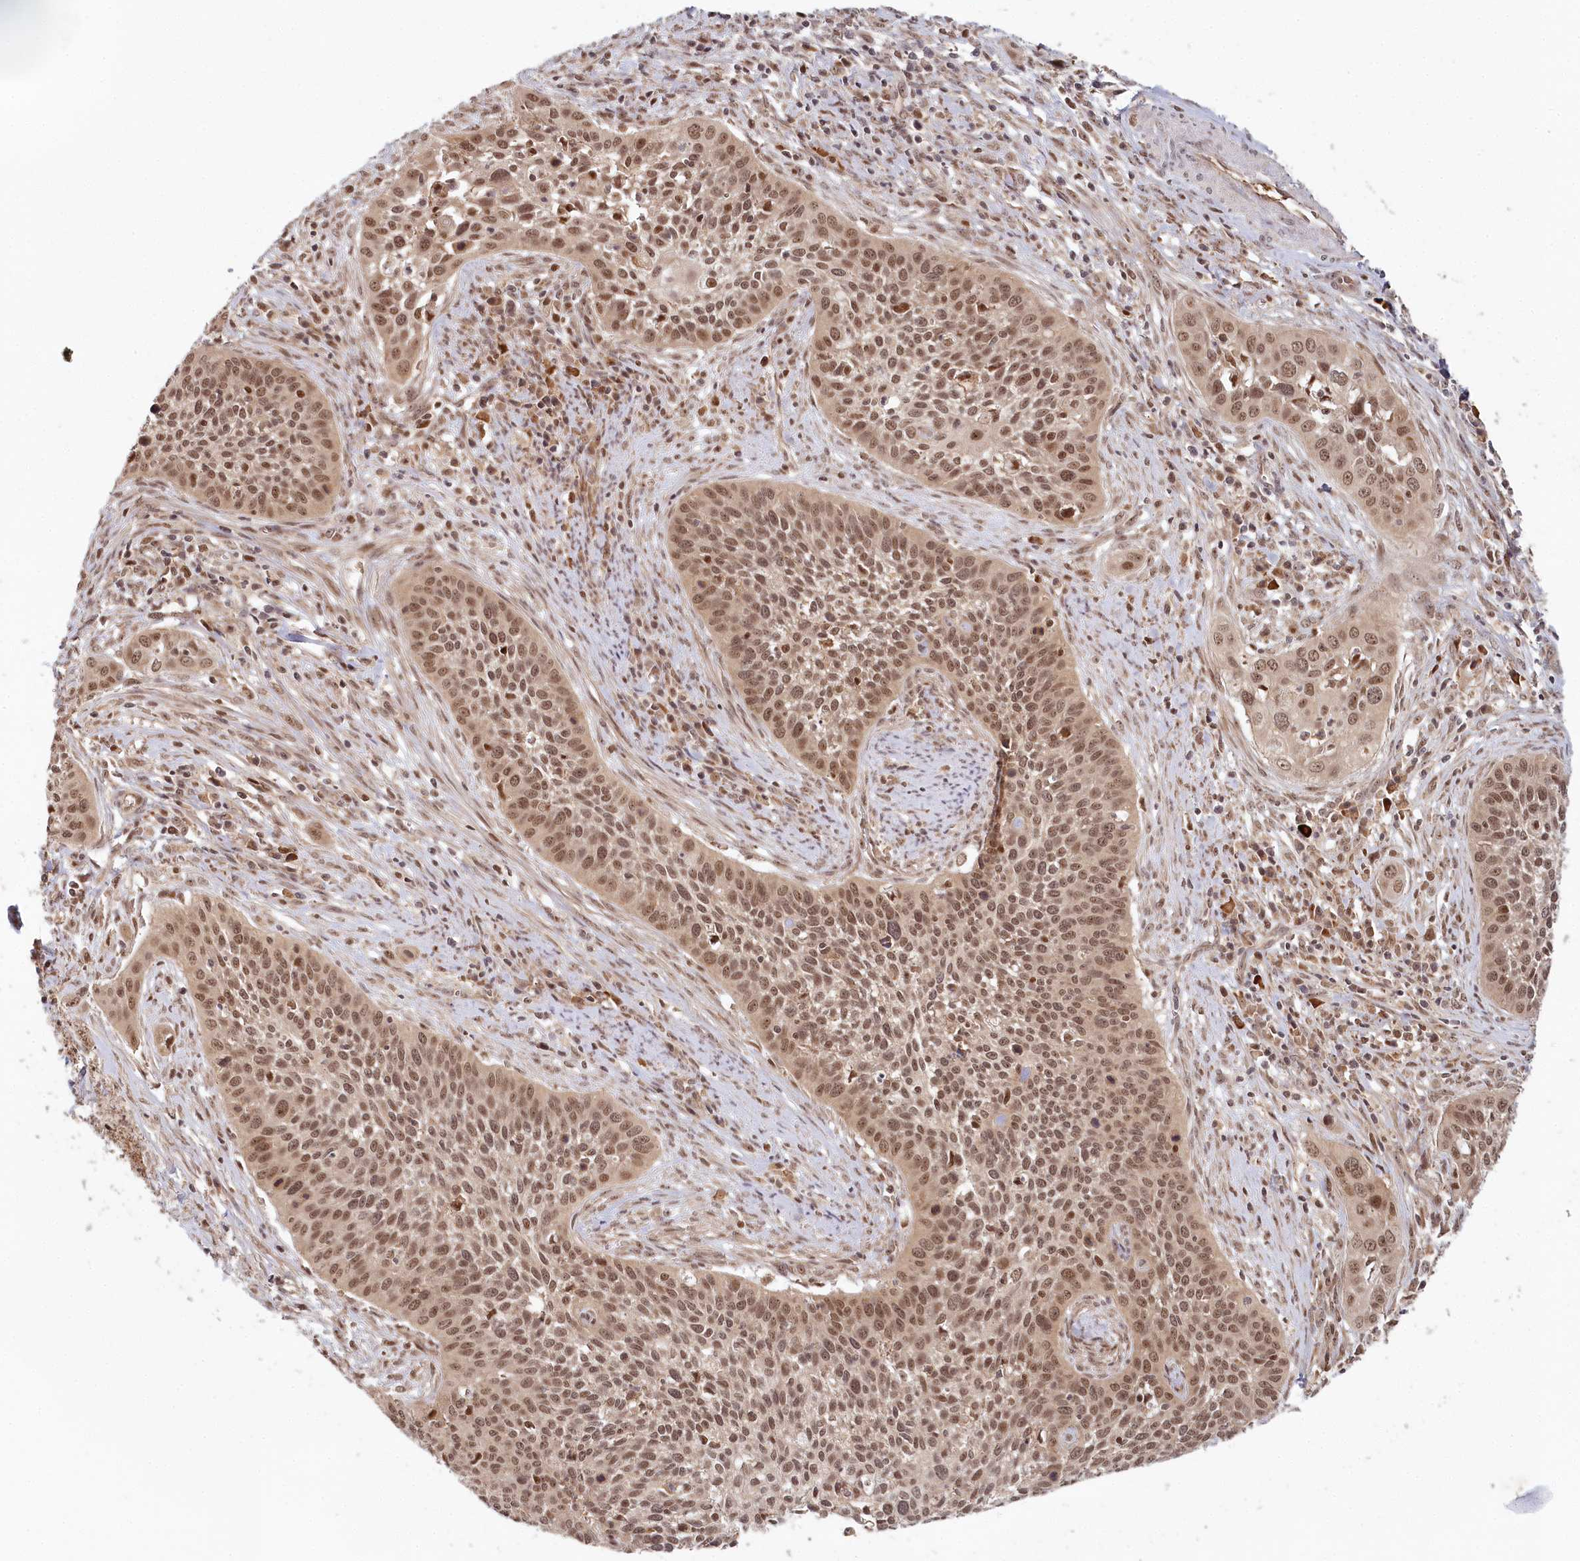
{"staining": {"intensity": "moderate", "quantity": ">75%", "location": "nuclear"}, "tissue": "cervical cancer", "cell_type": "Tumor cells", "image_type": "cancer", "snomed": [{"axis": "morphology", "description": "Squamous cell carcinoma, NOS"}, {"axis": "topography", "description": "Cervix"}], "caption": "Immunohistochemistry (IHC) micrograph of cervical cancer stained for a protein (brown), which reveals medium levels of moderate nuclear expression in approximately >75% of tumor cells.", "gene": "WAPL", "patient": {"sex": "female", "age": 34}}